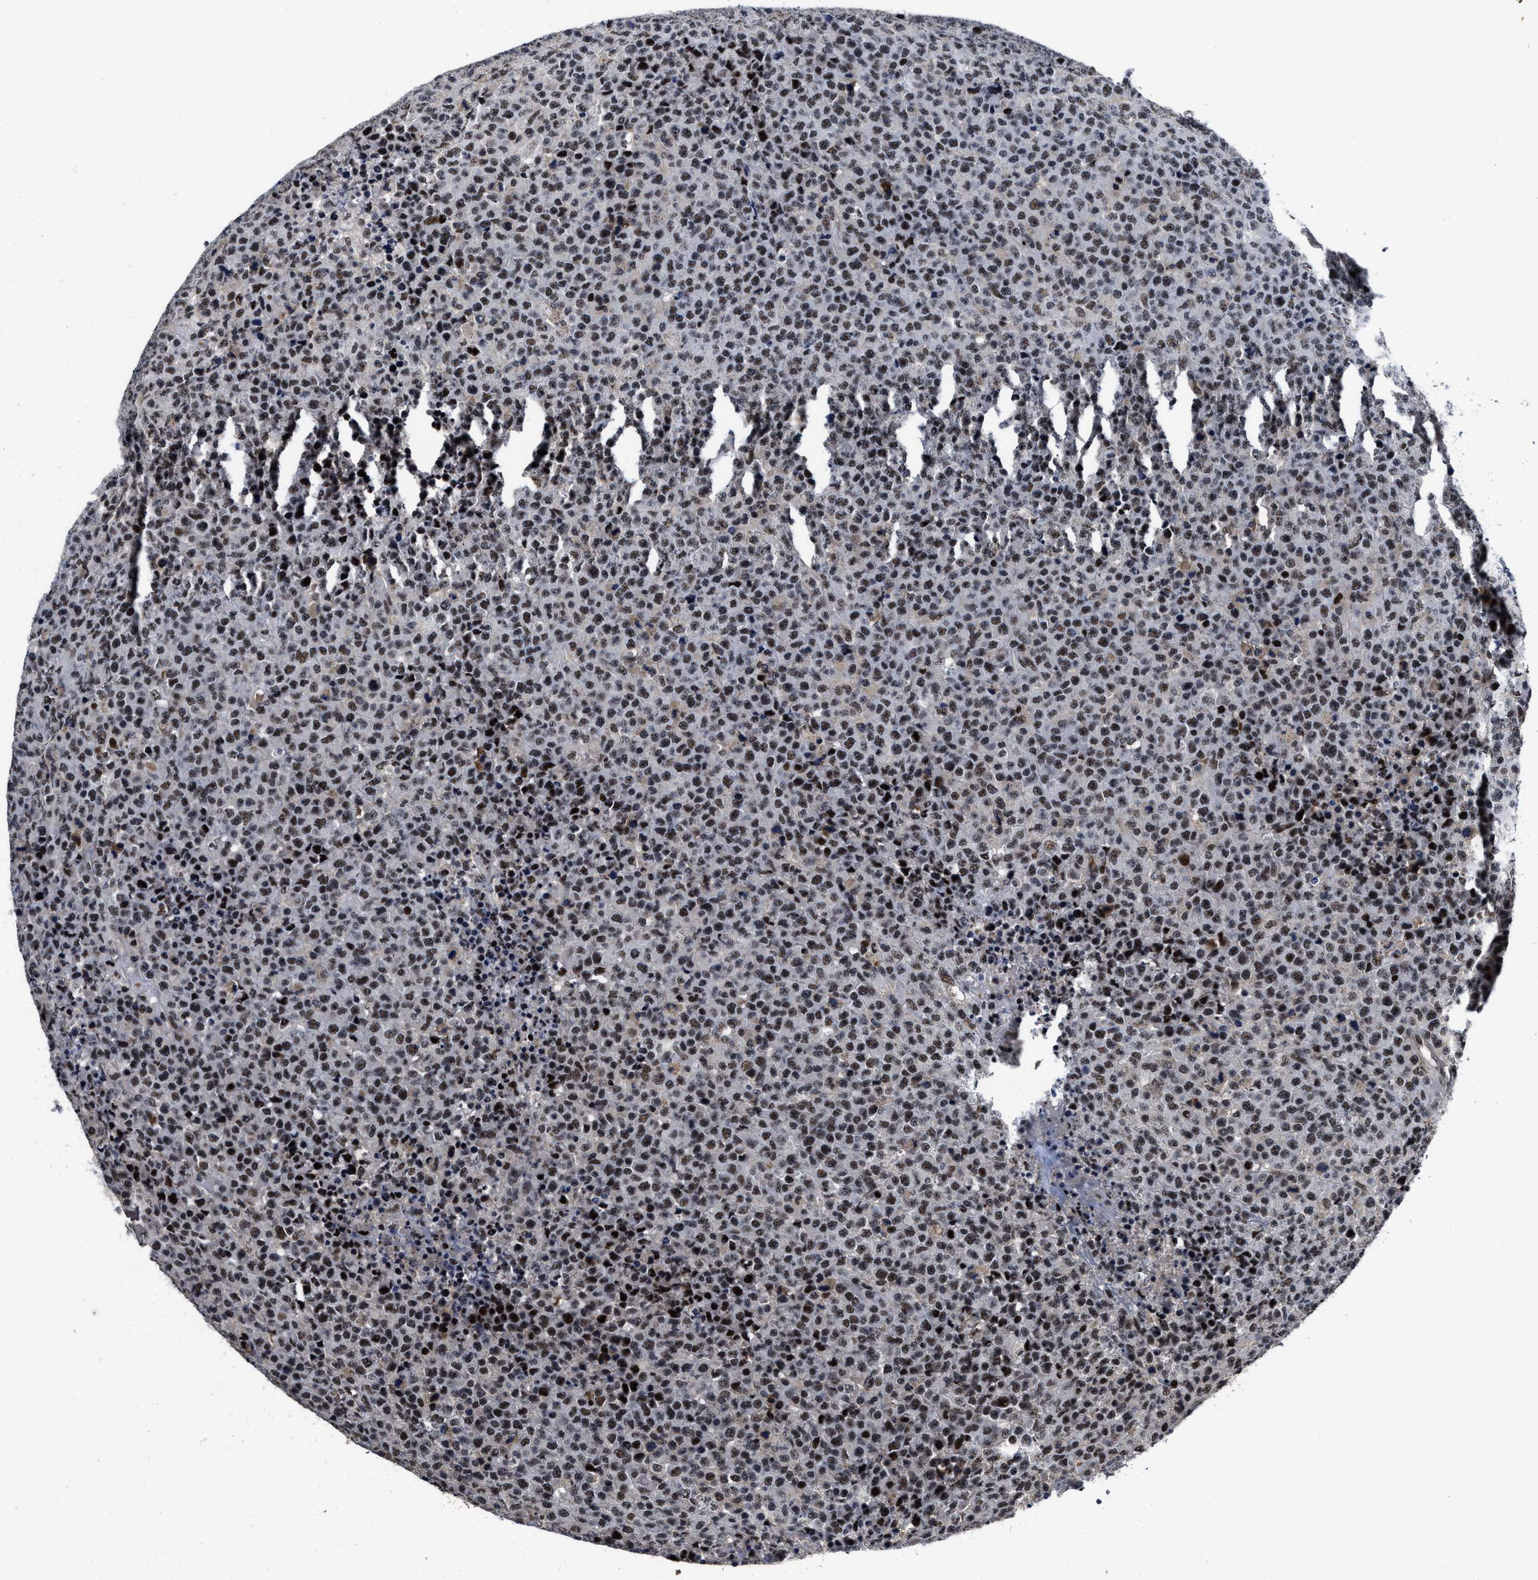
{"staining": {"intensity": "moderate", "quantity": ">75%", "location": "nuclear"}, "tissue": "lymphoma", "cell_type": "Tumor cells", "image_type": "cancer", "snomed": [{"axis": "morphology", "description": "Malignant lymphoma, non-Hodgkin's type, High grade"}, {"axis": "topography", "description": "Lymph node"}], "caption": "Moderate nuclear protein positivity is present in approximately >75% of tumor cells in malignant lymphoma, non-Hodgkin's type (high-grade). (Brightfield microscopy of DAB IHC at high magnification).", "gene": "ZNF233", "patient": {"sex": "male", "age": 13}}